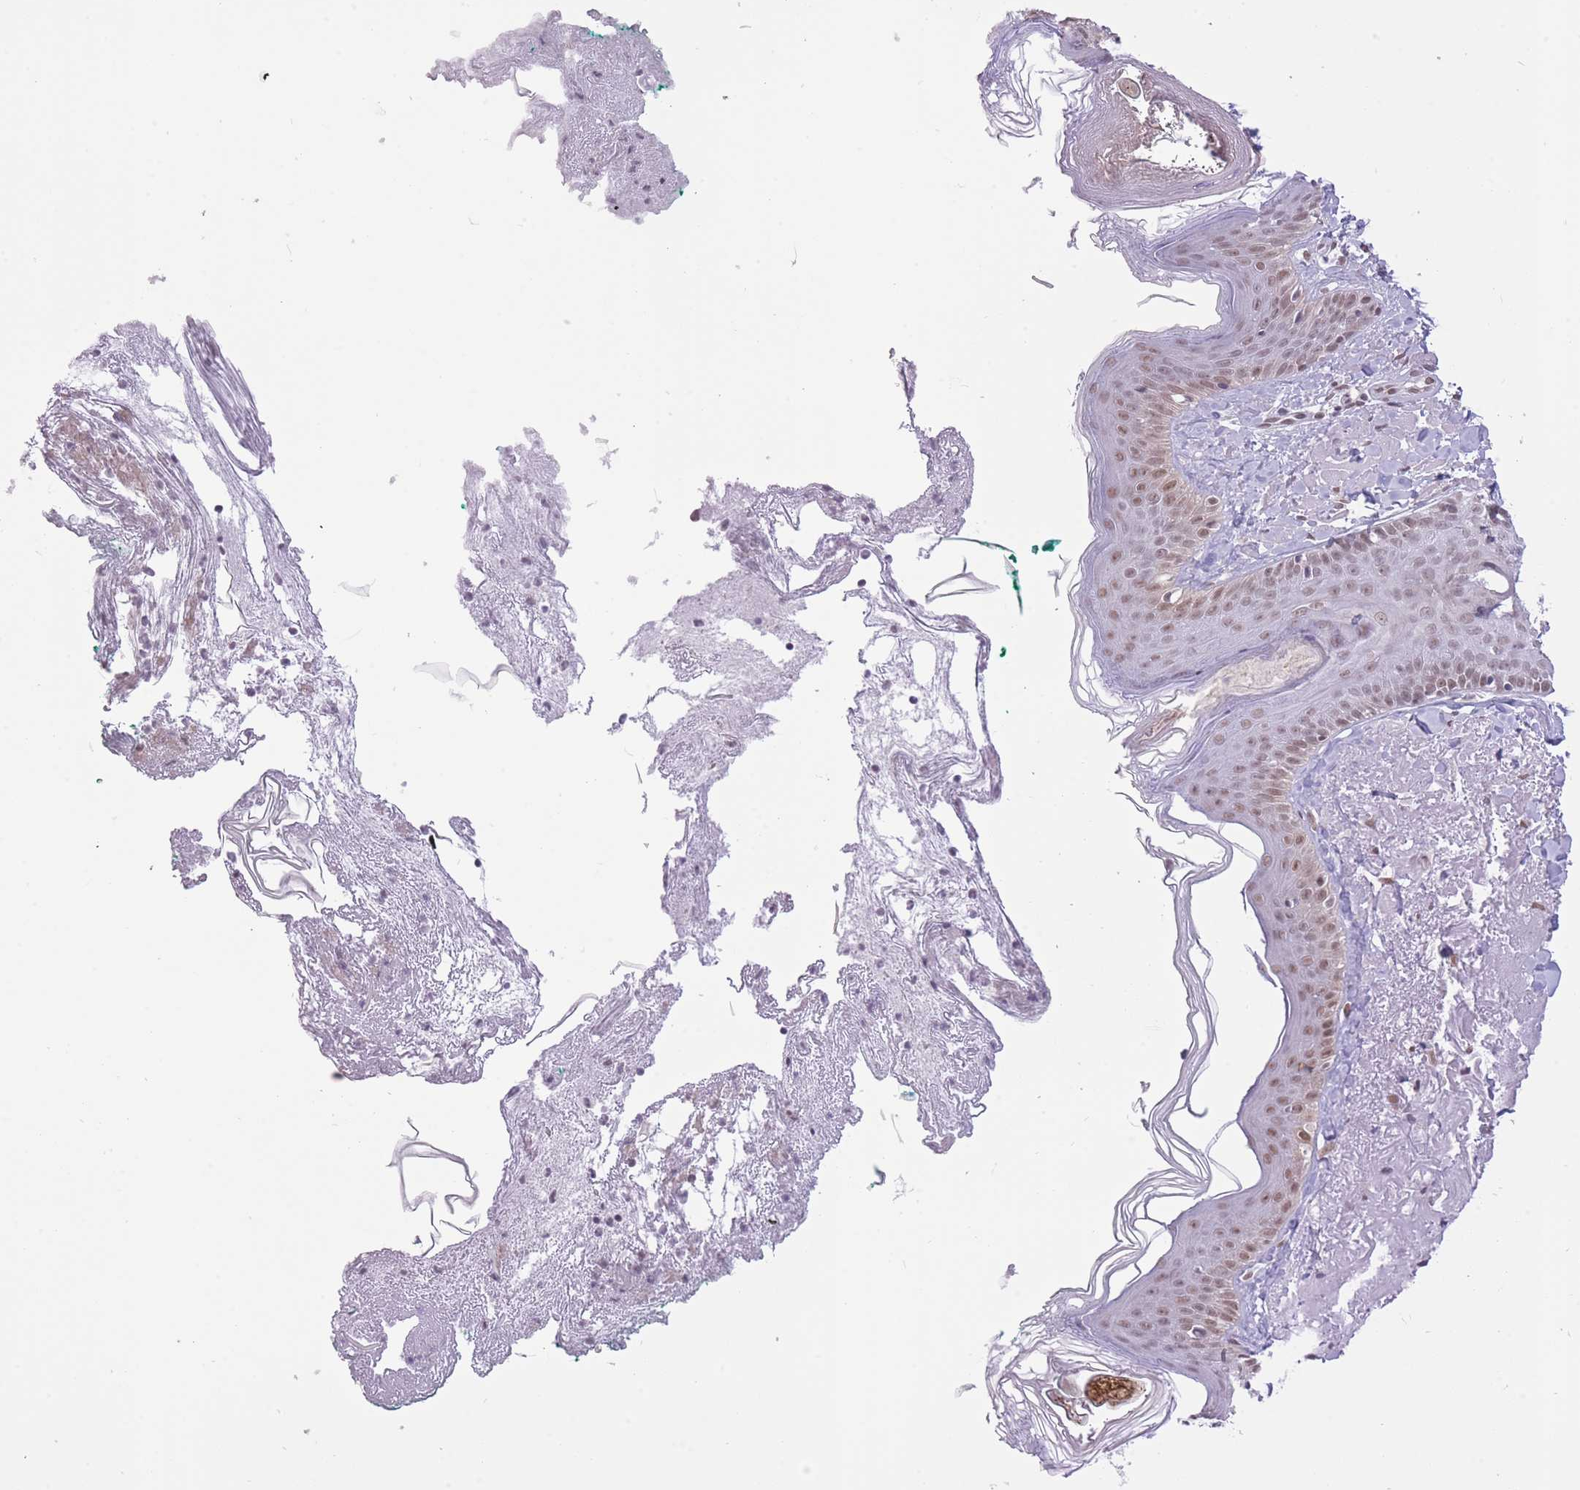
{"staining": {"intensity": "negative", "quantity": "none", "location": "none"}, "tissue": "skin", "cell_type": "Fibroblasts", "image_type": "normal", "snomed": [{"axis": "morphology", "description": "Normal tissue, NOS"}, {"axis": "morphology", "description": "Malignant melanoma, NOS"}, {"axis": "topography", "description": "Skin"}], "caption": "An image of human skin is negative for staining in fibroblasts. (IHC, brightfield microscopy, high magnification).", "gene": "ZBED5", "patient": {"sex": "male", "age": 80}}